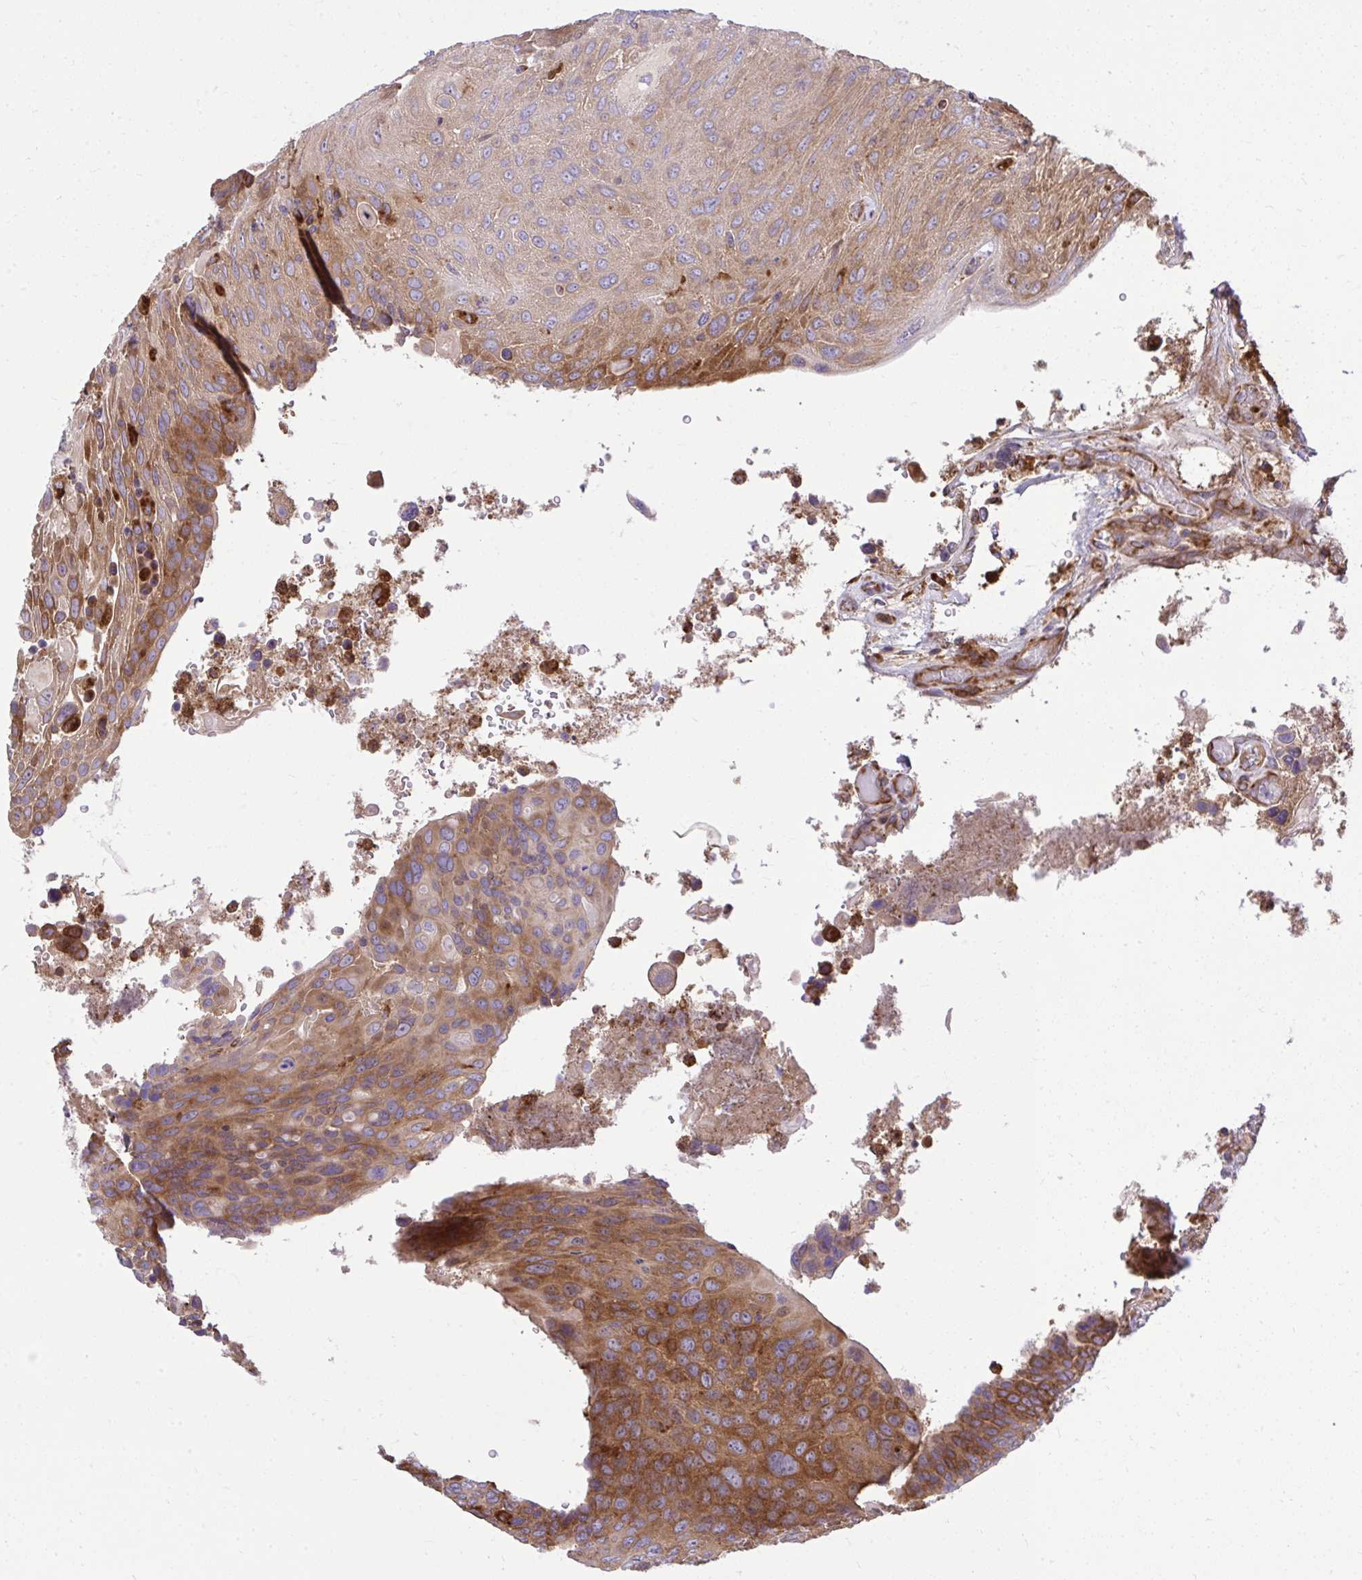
{"staining": {"intensity": "moderate", "quantity": ">75%", "location": "cytoplasmic/membranous"}, "tissue": "urothelial cancer", "cell_type": "Tumor cells", "image_type": "cancer", "snomed": [{"axis": "morphology", "description": "Urothelial carcinoma, High grade"}, {"axis": "topography", "description": "Urinary bladder"}], "caption": "Urothelial cancer tissue exhibits moderate cytoplasmic/membranous positivity in about >75% of tumor cells, visualized by immunohistochemistry.", "gene": "PAIP2", "patient": {"sex": "female", "age": 70}}